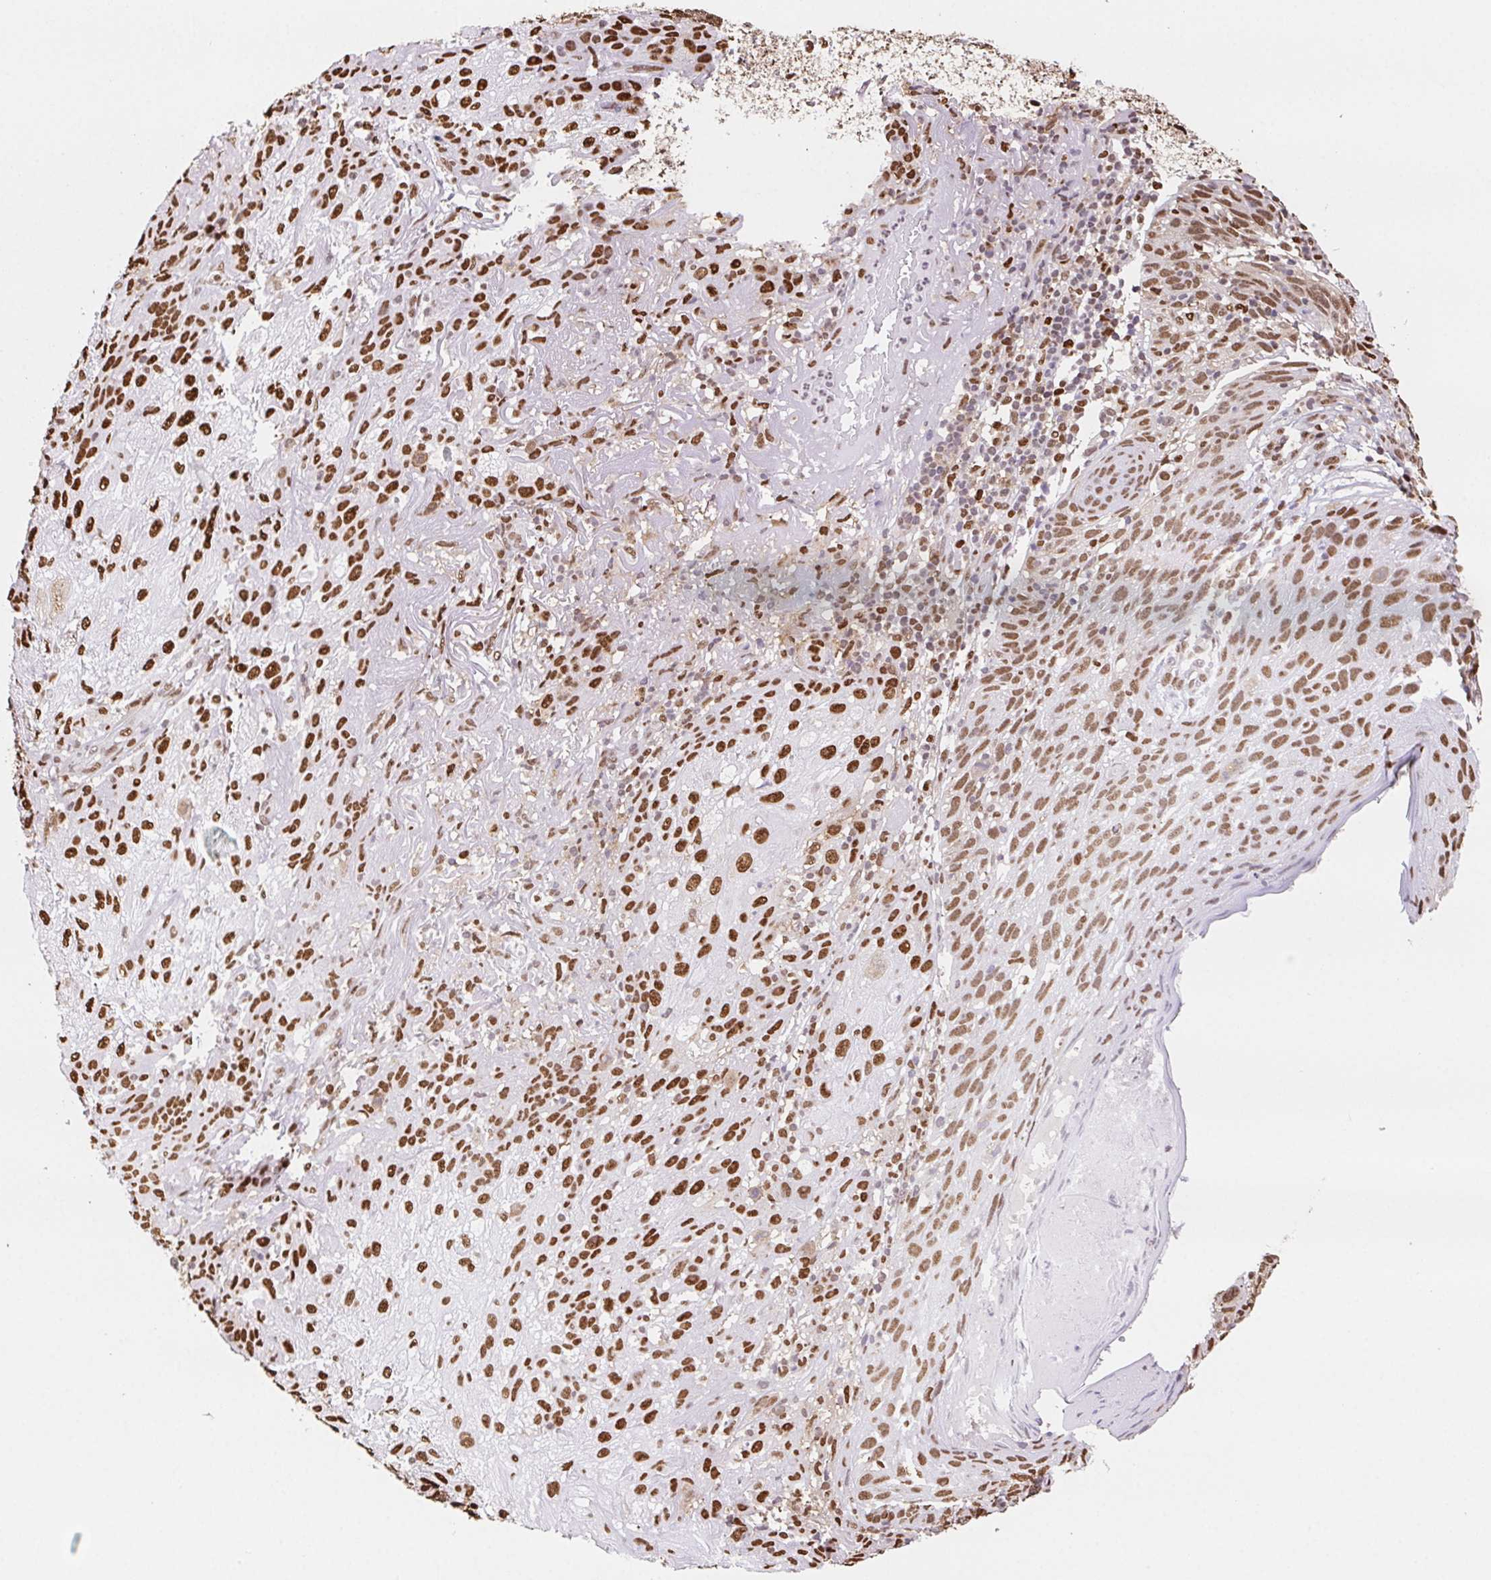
{"staining": {"intensity": "strong", "quantity": ">75%", "location": "nuclear"}, "tissue": "skin cancer", "cell_type": "Tumor cells", "image_type": "cancer", "snomed": [{"axis": "morphology", "description": "Normal tissue, NOS"}, {"axis": "morphology", "description": "Squamous cell carcinoma, NOS"}, {"axis": "topography", "description": "Skin"}], "caption": "Human squamous cell carcinoma (skin) stained for a protein (brown) displays strong nuclear positive positivity in about >75% of tumor cells.", "gene": "SET", "patient": {"sex": "female", "age": 83}}